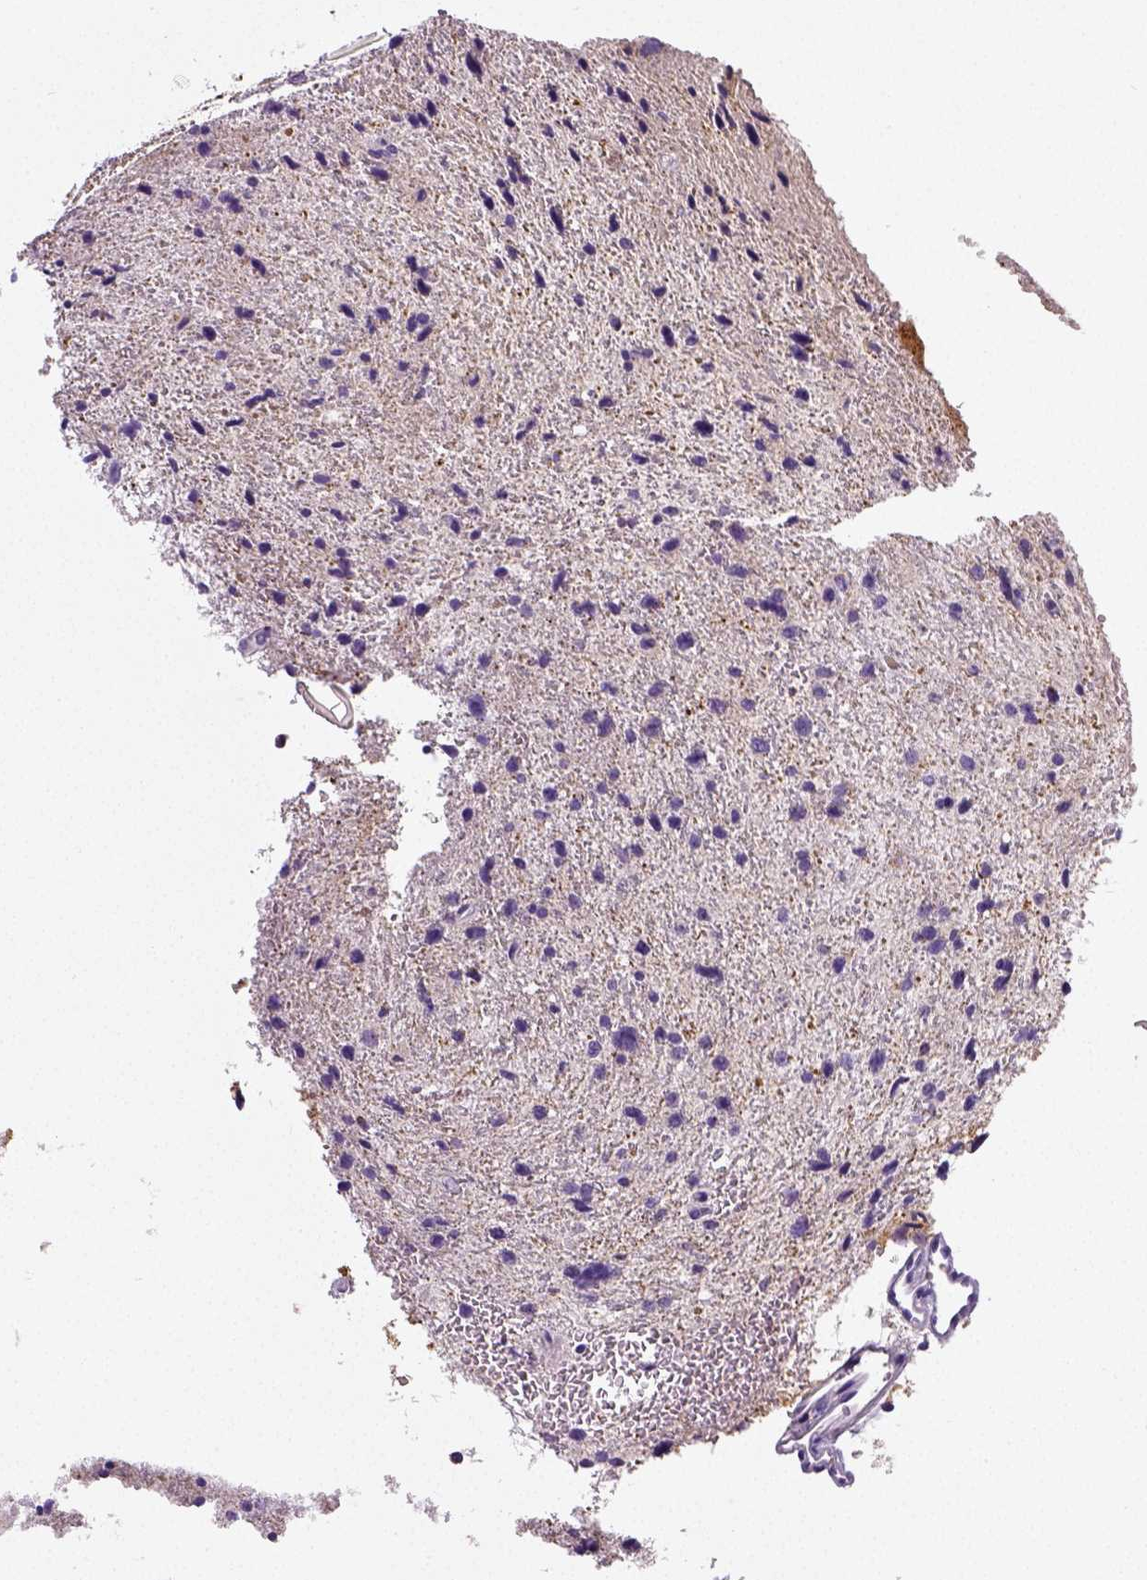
{"staining": {"intensity": "negative", "quantity": "none", "location": "none"}, "tissue": "glioma", "cell_type": "Tumor cells", "image_type": "cancer", "snomed": [{"axis": "morphology", "description": "Glioma, malignant, Low grade"}, {"axis": "topography", "description": "Brain"}], "caption": "This photomicrograph is of malignant glioma (low-grade) stained with IHC to label a protein in brown with the nuclei are counter-stained blue. There is no staining in tumor cells.", "gene": "NECAB2", "patient": {"sex": "female", "age": 55}}